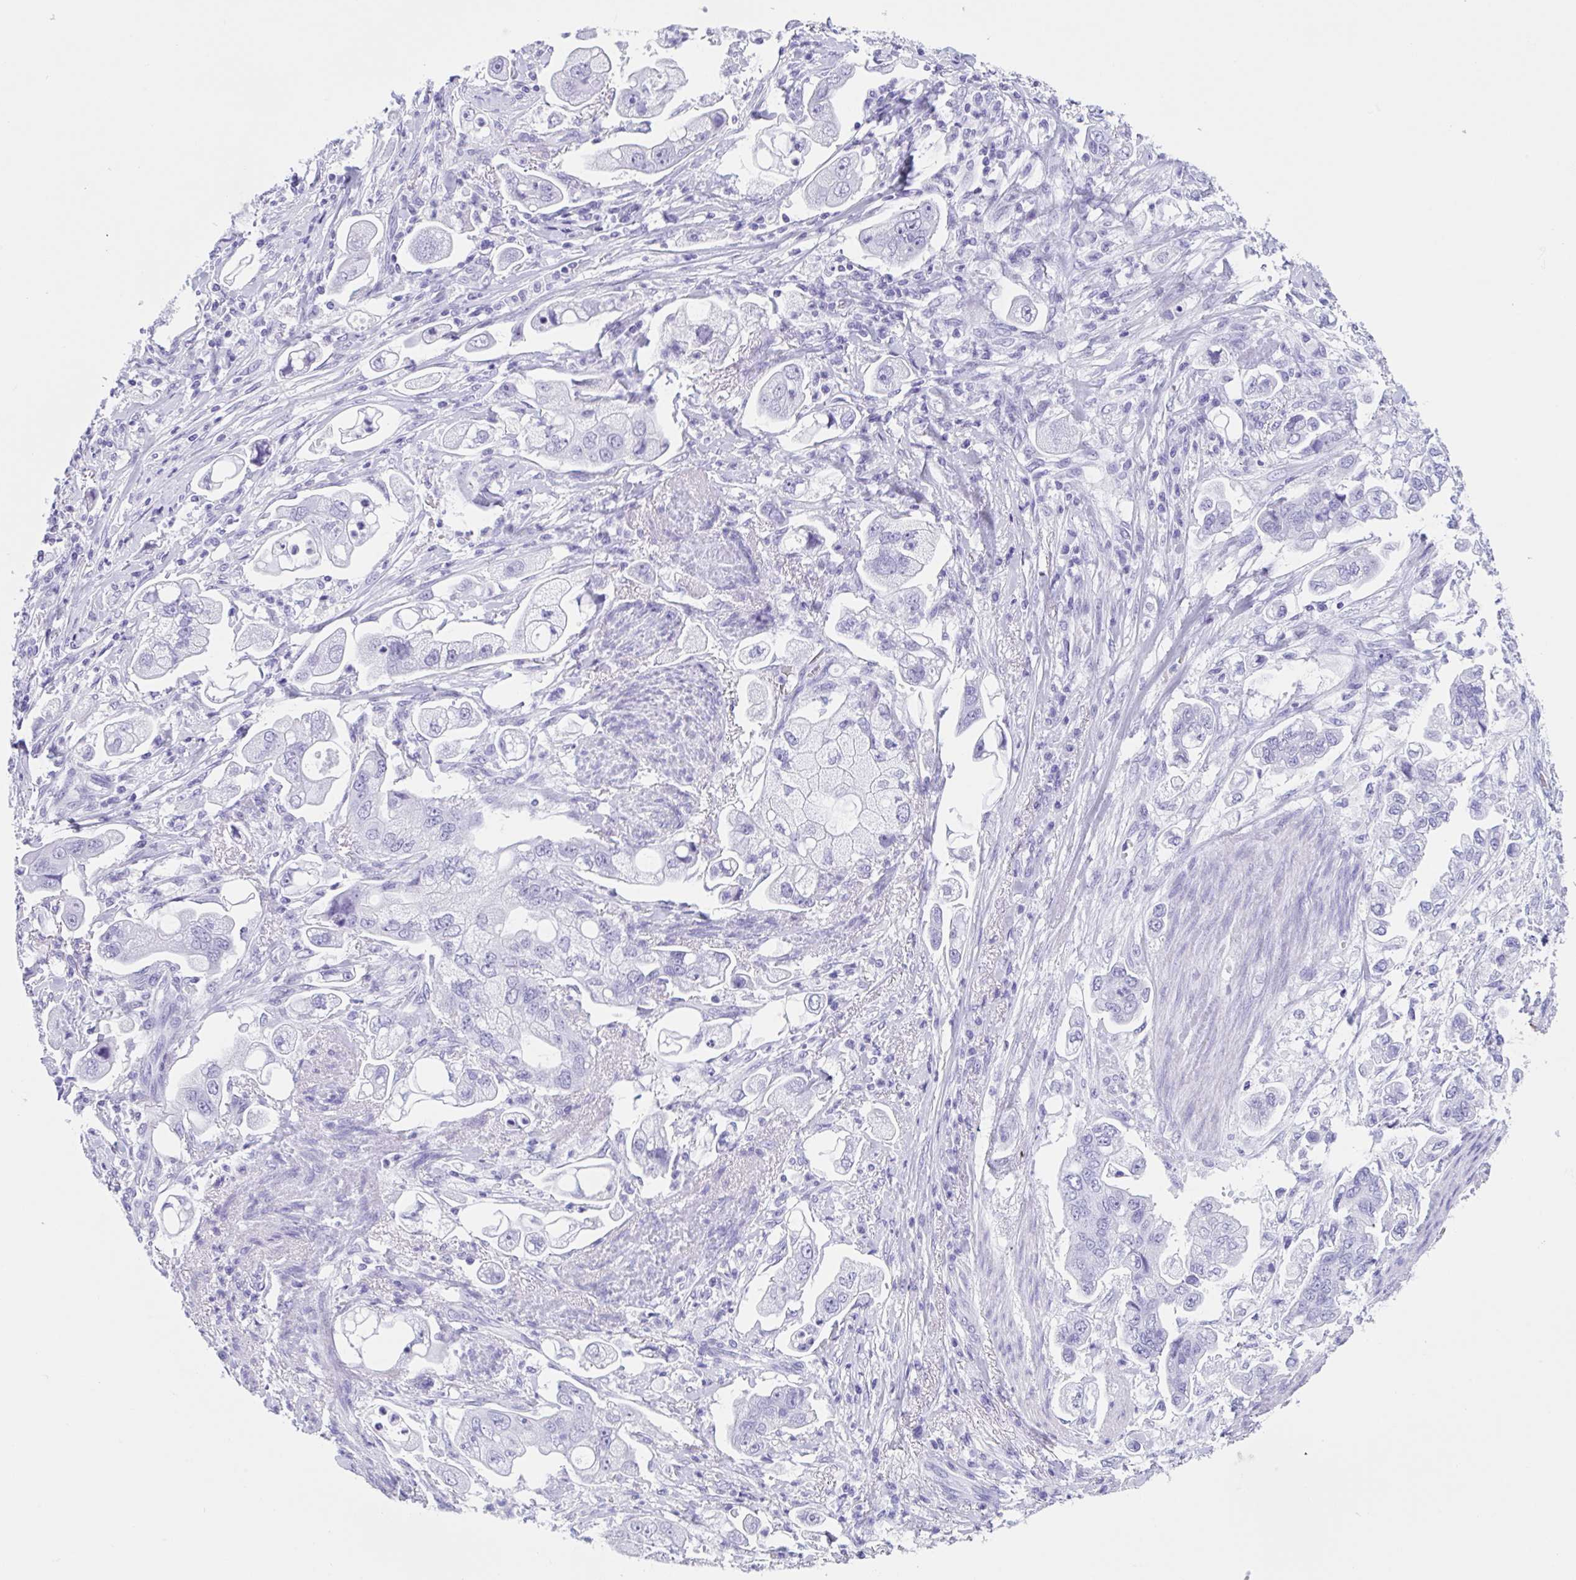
{"staining": {"intensity": "negative", "quantity": "none", "location": "none"}, "tissue": "stomach cancer", "cell_type": "Tumor cells", "image_type": "cancer", "snomed": [{"axis": "morphology", "description": "Adenocarcinoma, NOS"}, {"axis": "topography", "description": "Stomach"}], "caption": "IHC photomicrograph of neoplastic tissue: adenocarcinoma (stomach) stained with DAB (3,3'-diaminobenzidine) exhibits no significant protein staining in tumor cells.", "gene": "ZNF850", "patient": {"sex": "male", "age": 62}}